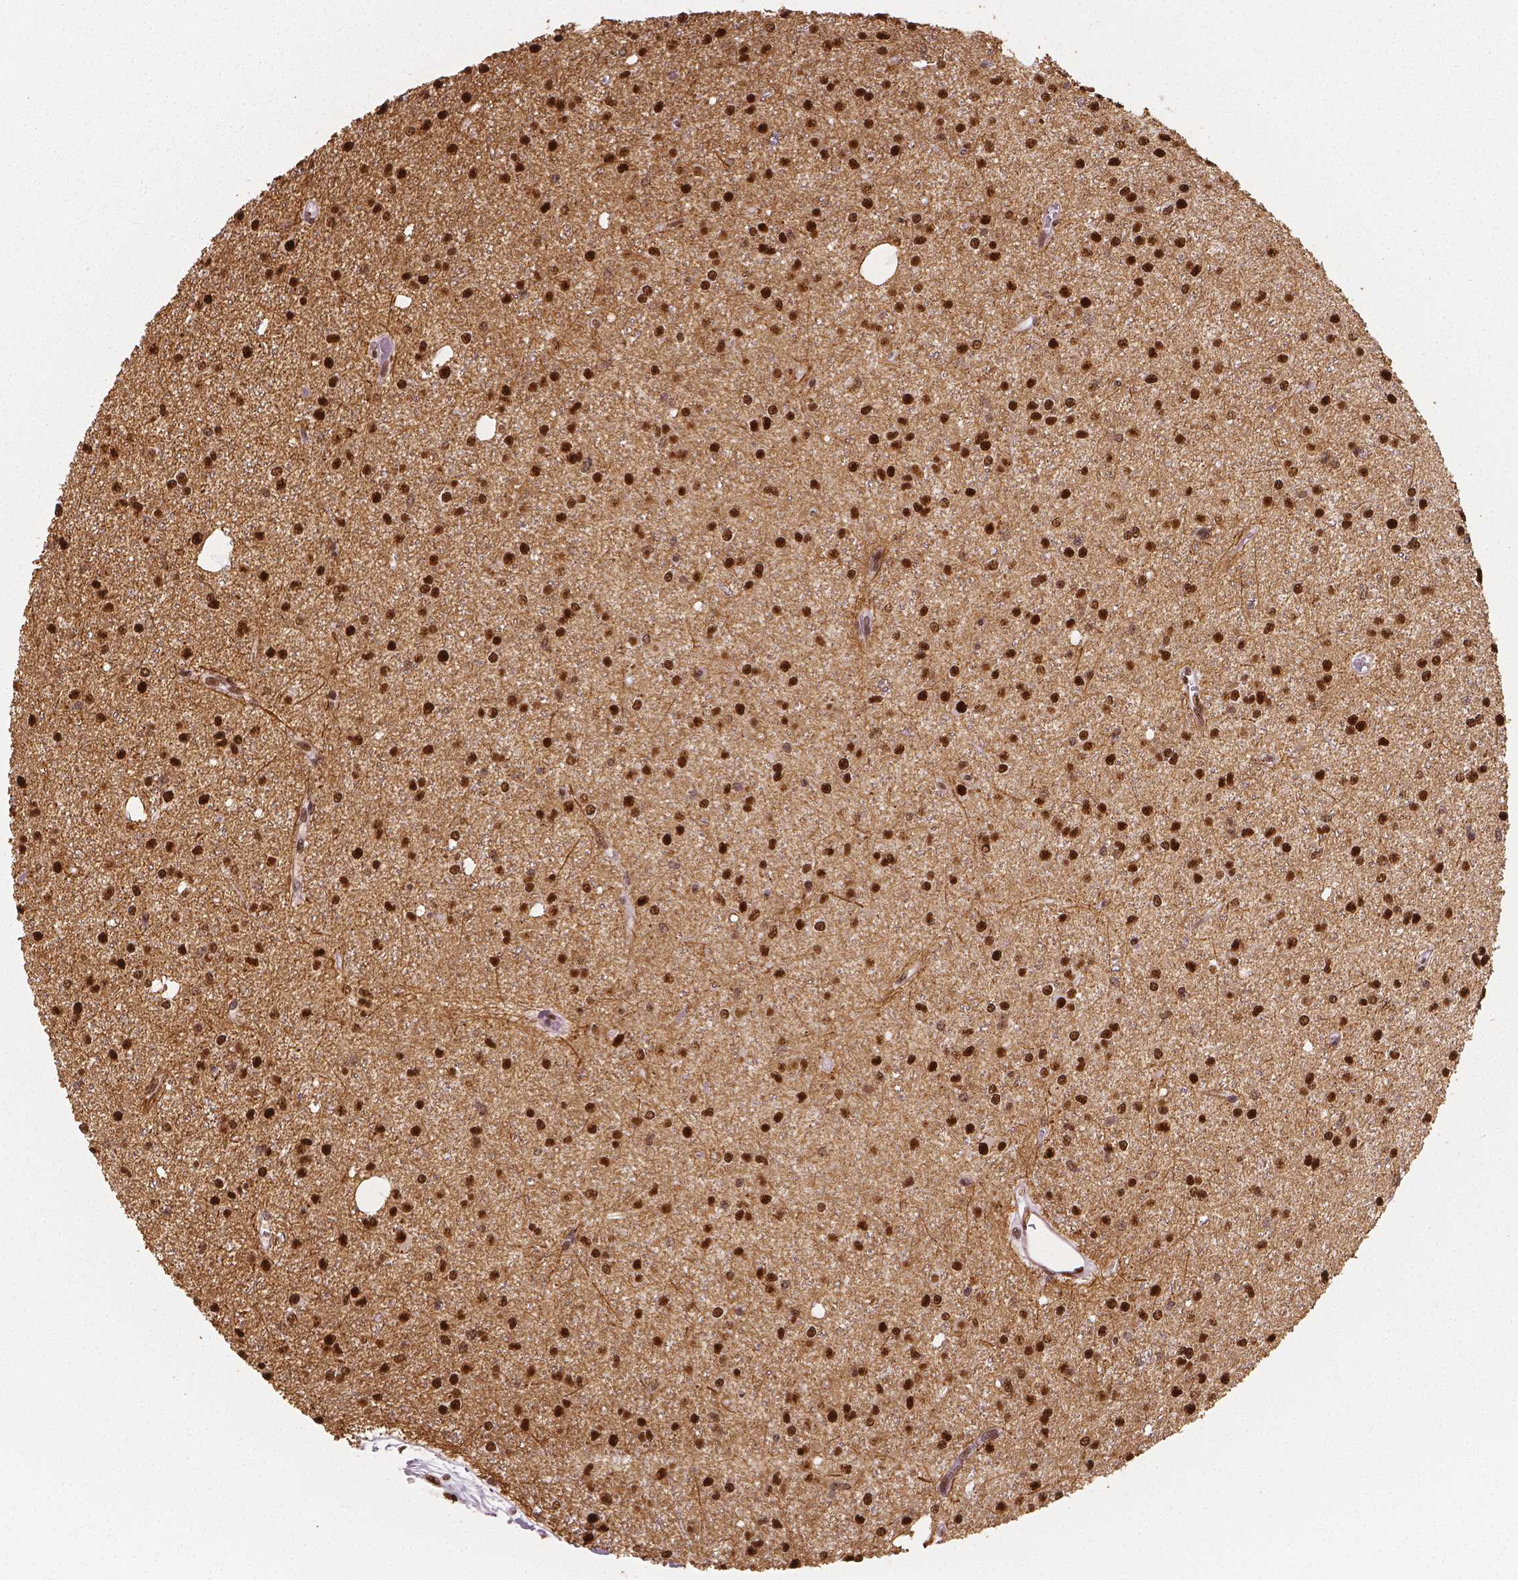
{"staining": {"intensity": "strong", "quantity": ">75%", "location": "nuclear"}, "tissue": "glioma", "cell_type": "Tumor cells", "image_type": "cancer", "snomed": [{"axis": "morphology", "description": "Glioma, malignant, Low grade"}, {"axis": "topography", "description": "Brain"}], "caption": "Protein analysis of malignant glioma (low-grade) tissue displays strong nuclear positivity in approximately >75% of tumor cells.", "gene": "NUCKS1", "patient": {"sex": "male", "age": 27}}